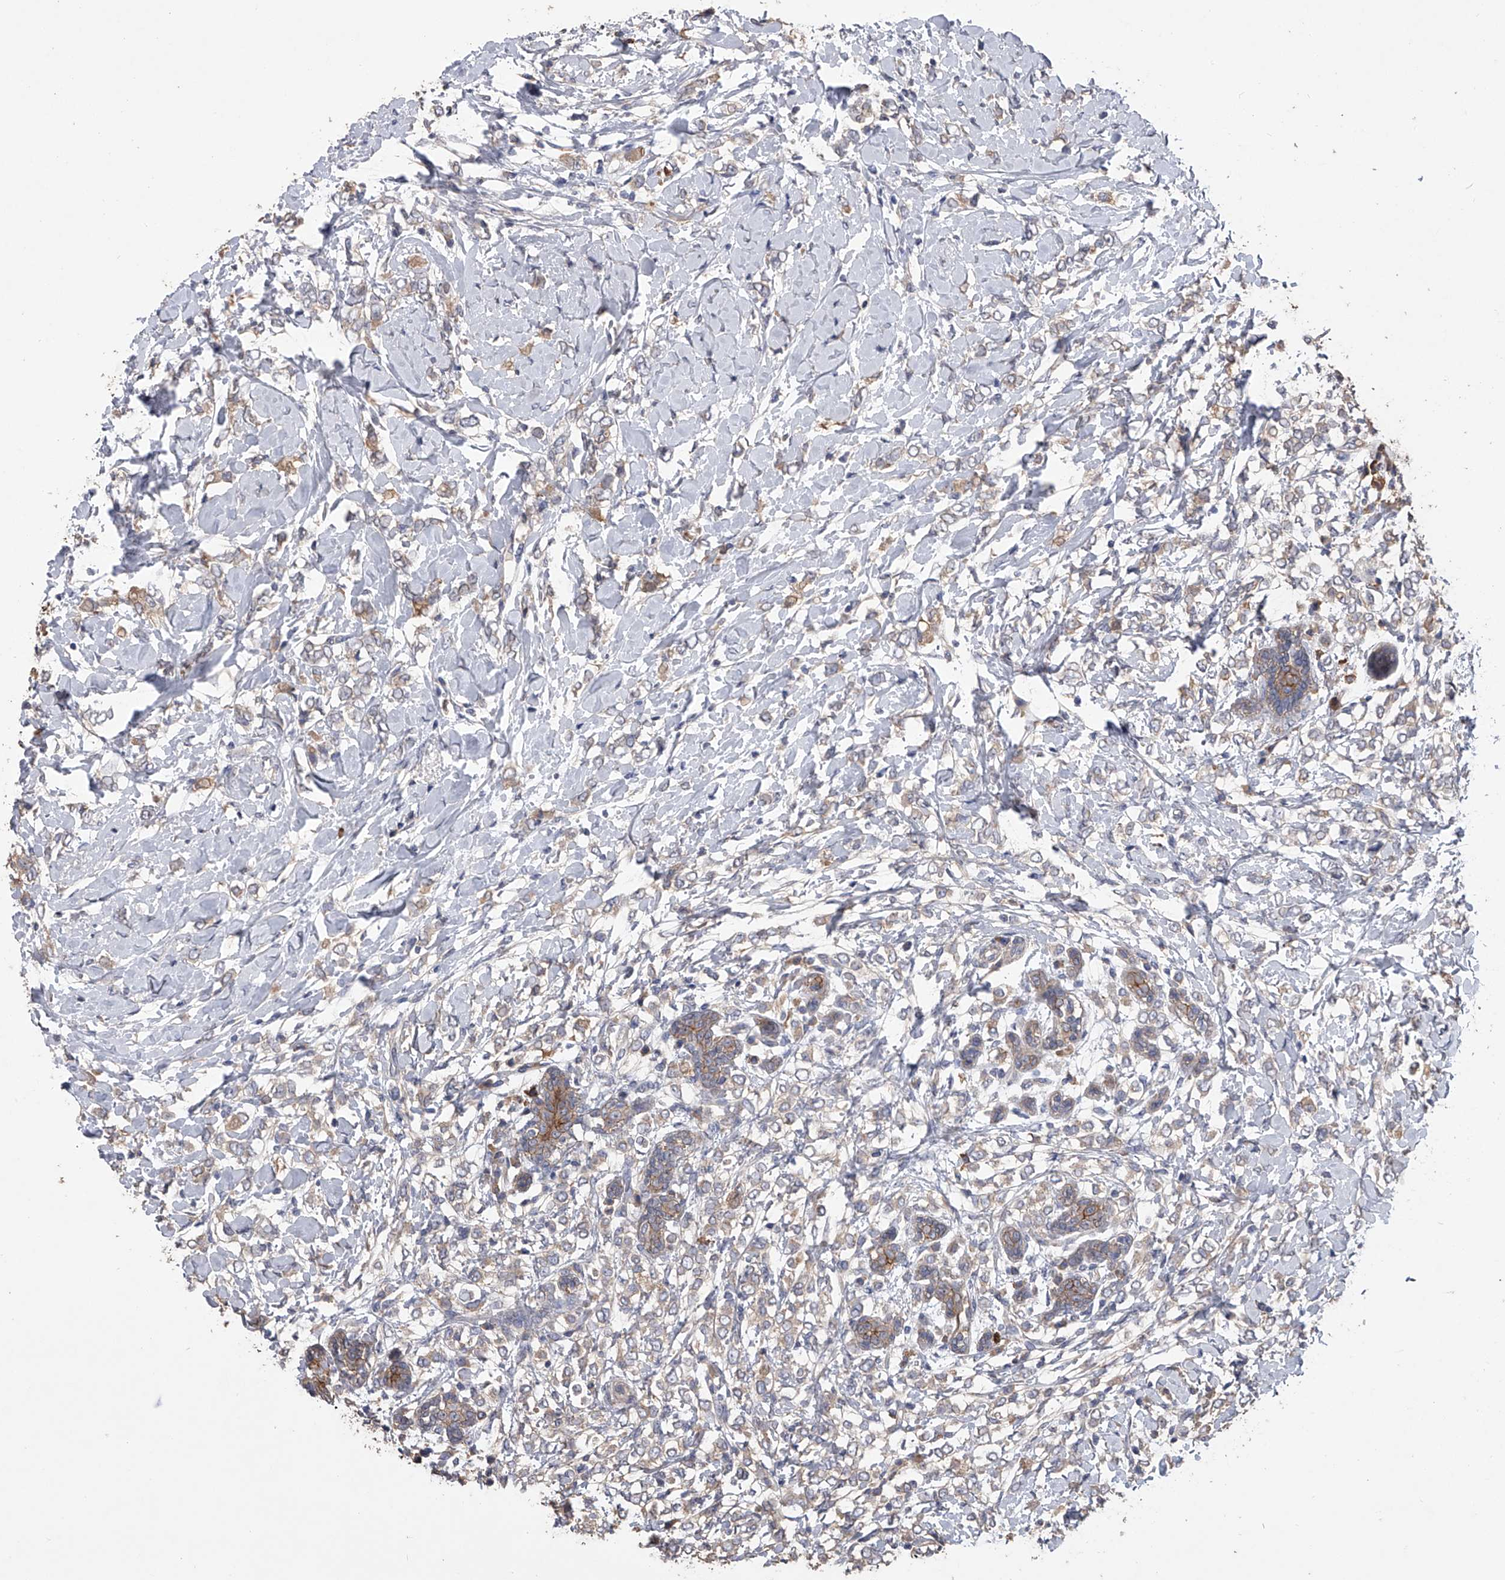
{"staining": {"intensity": "weak", "quantity": "<25%", "location": "cytoplasmic/membranous"}, "tissue": "breast cancer", "cell_type": "Tumor cells", "image_type": "cancer", "snomed": [{"axis": "morphology", "description": "Normal tissue, NOS"}, {"axis": "morphology", "description": "Lobular carcinoma"}, {"axis": "topography", "description": "Breast"}], "caption": "This image is of lobular carcinoma (breast) stained with immunohistochemistry to label a protein in brown with the nuclei are counter-stained blue. There is no staining in tumor cells.", "gene": "ZNF343", "patient": {"sex": "female", "age": 47}}